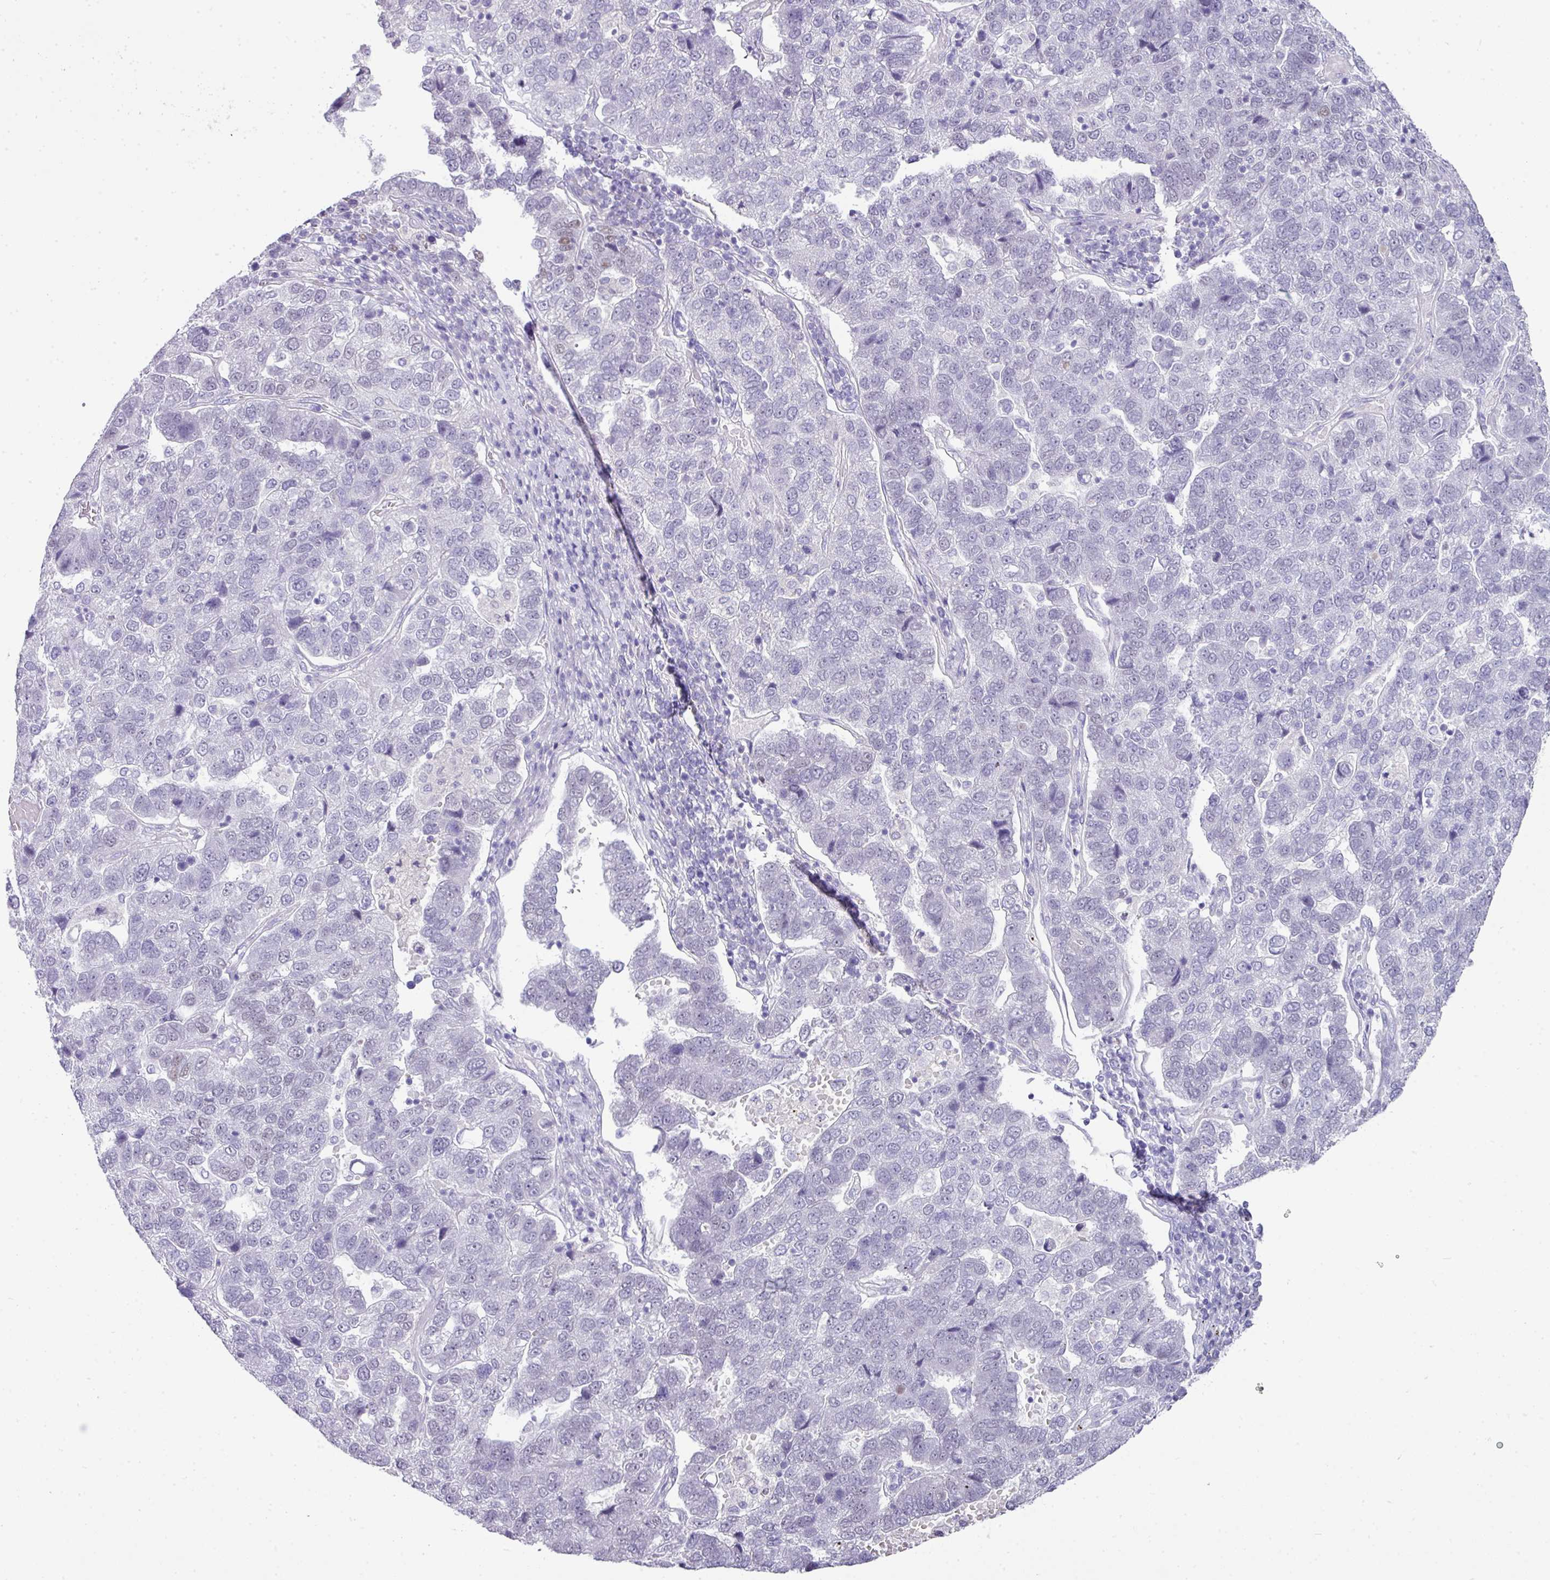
{"staining": {"intensity": "negative", "quantity": "none", "location": "none"}, "tissue": "pancreatic cancer", "cell_type": "Tumor cells", "image_type": "cancer", "snomed": [{"axis": "morphology", "description": "Adenocarcinoma, NOS"}, {"axis": "topography", "description": "Pancreas"}], "caption": "The IHC micrograph has no significant positivity in tumor cells of pancreatic cancer tissue.", "gene": "BCL11A", "patient": {"sex": "female", "age": 61}}